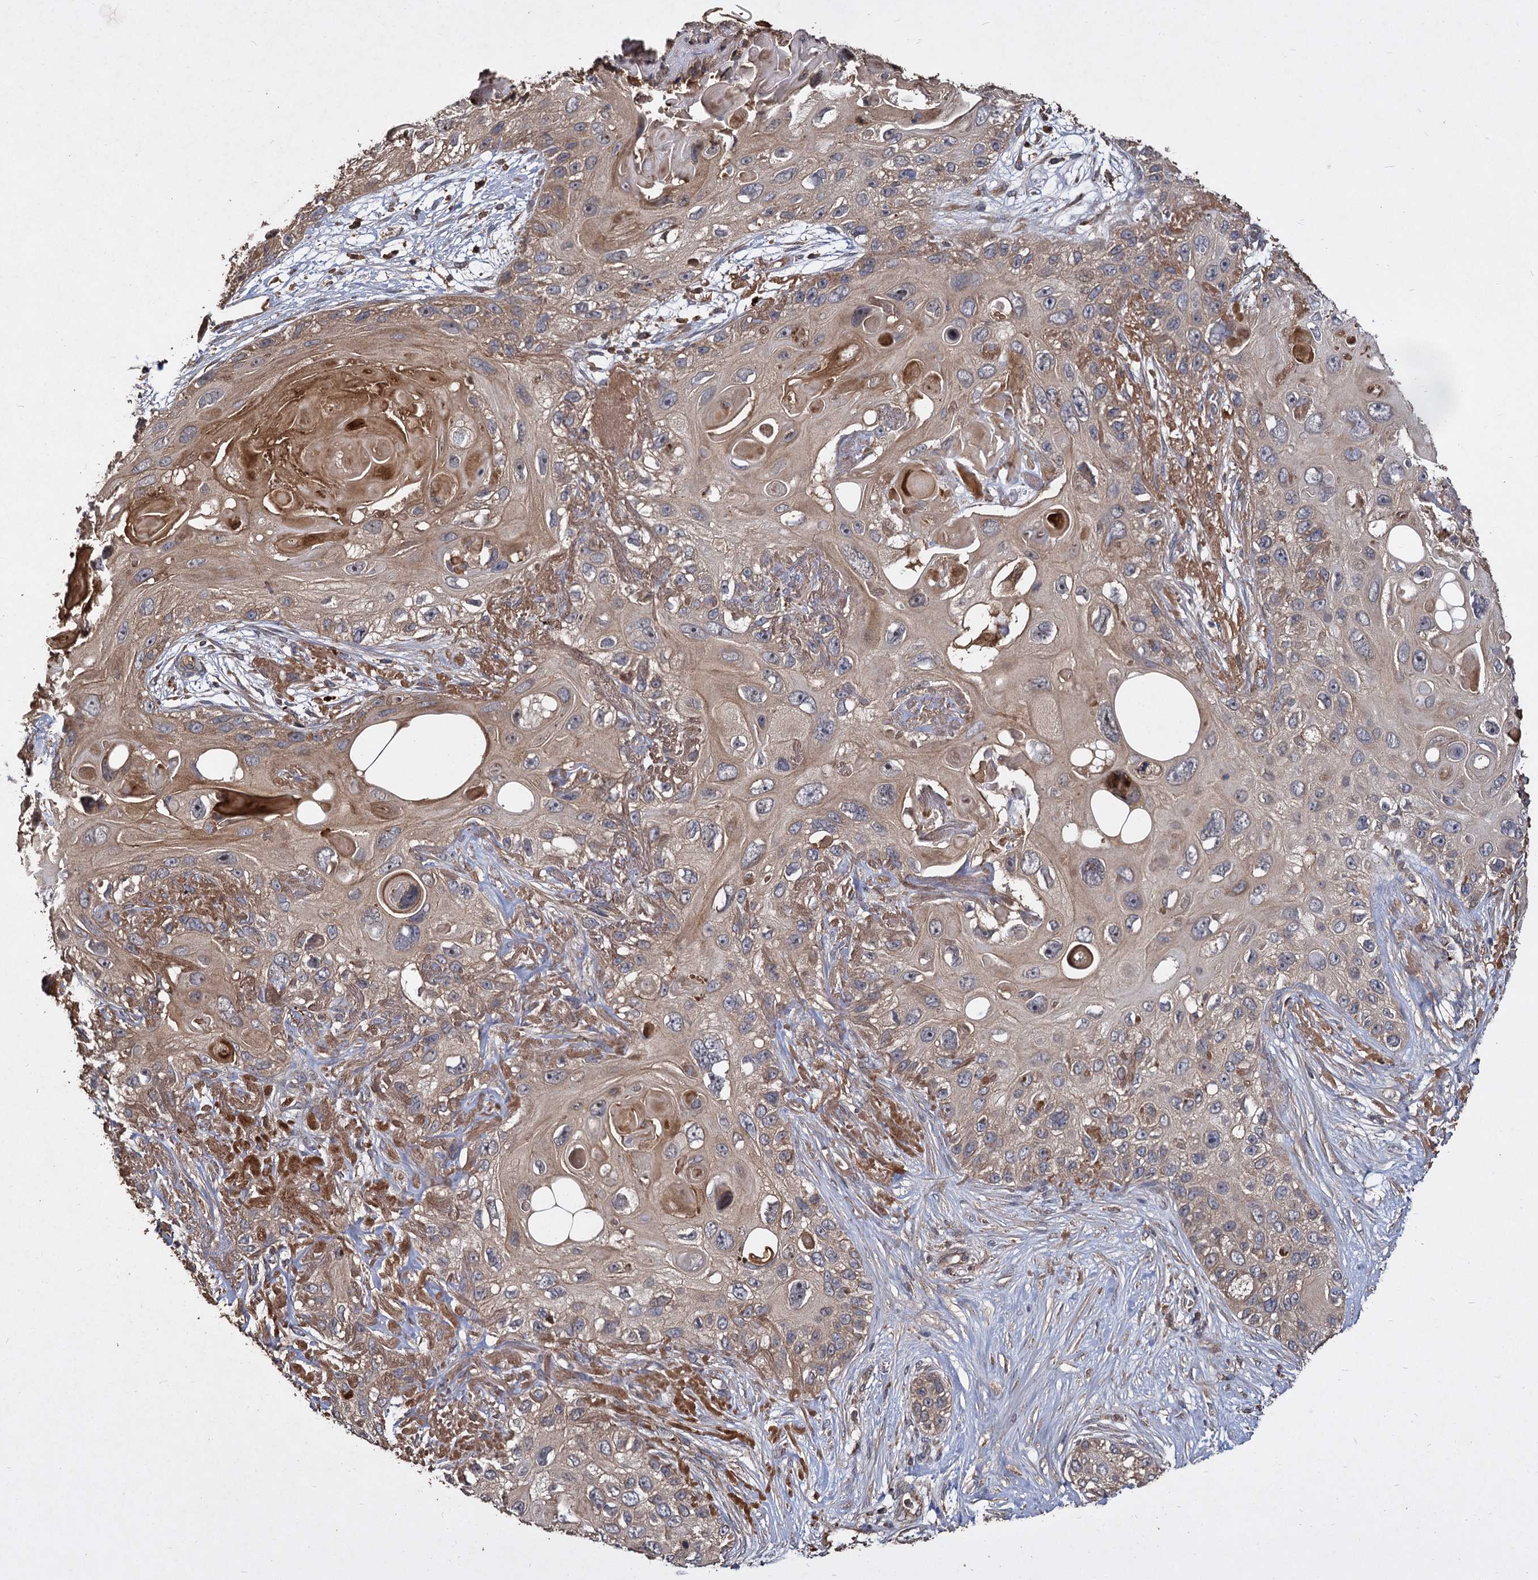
{"staining": {"intensity": "weak", "quantity": "25%-75%", "location": "cytoplasmic/membranous"}, "tissue": "skin cancer", "cell_type": "Tumor cells", "image_type": "cancer", "snomed": [{"axis": "morphology", "description": "Normal tissue, NOS"}, {"axis": "morphology", "description": "Squamous cell carcinoma, NOS"}, {"axis": "topography", "description": "Skin"}], "caption": "This photomicrograph exhibits IHC staining of human squamous cell carcinoma (skin), with low weak cytoplasmic/membranous staining in about 25%-75% of tumor cells.", "gene": "GCLC", "patient": {"sex": "male", "age": 72}}